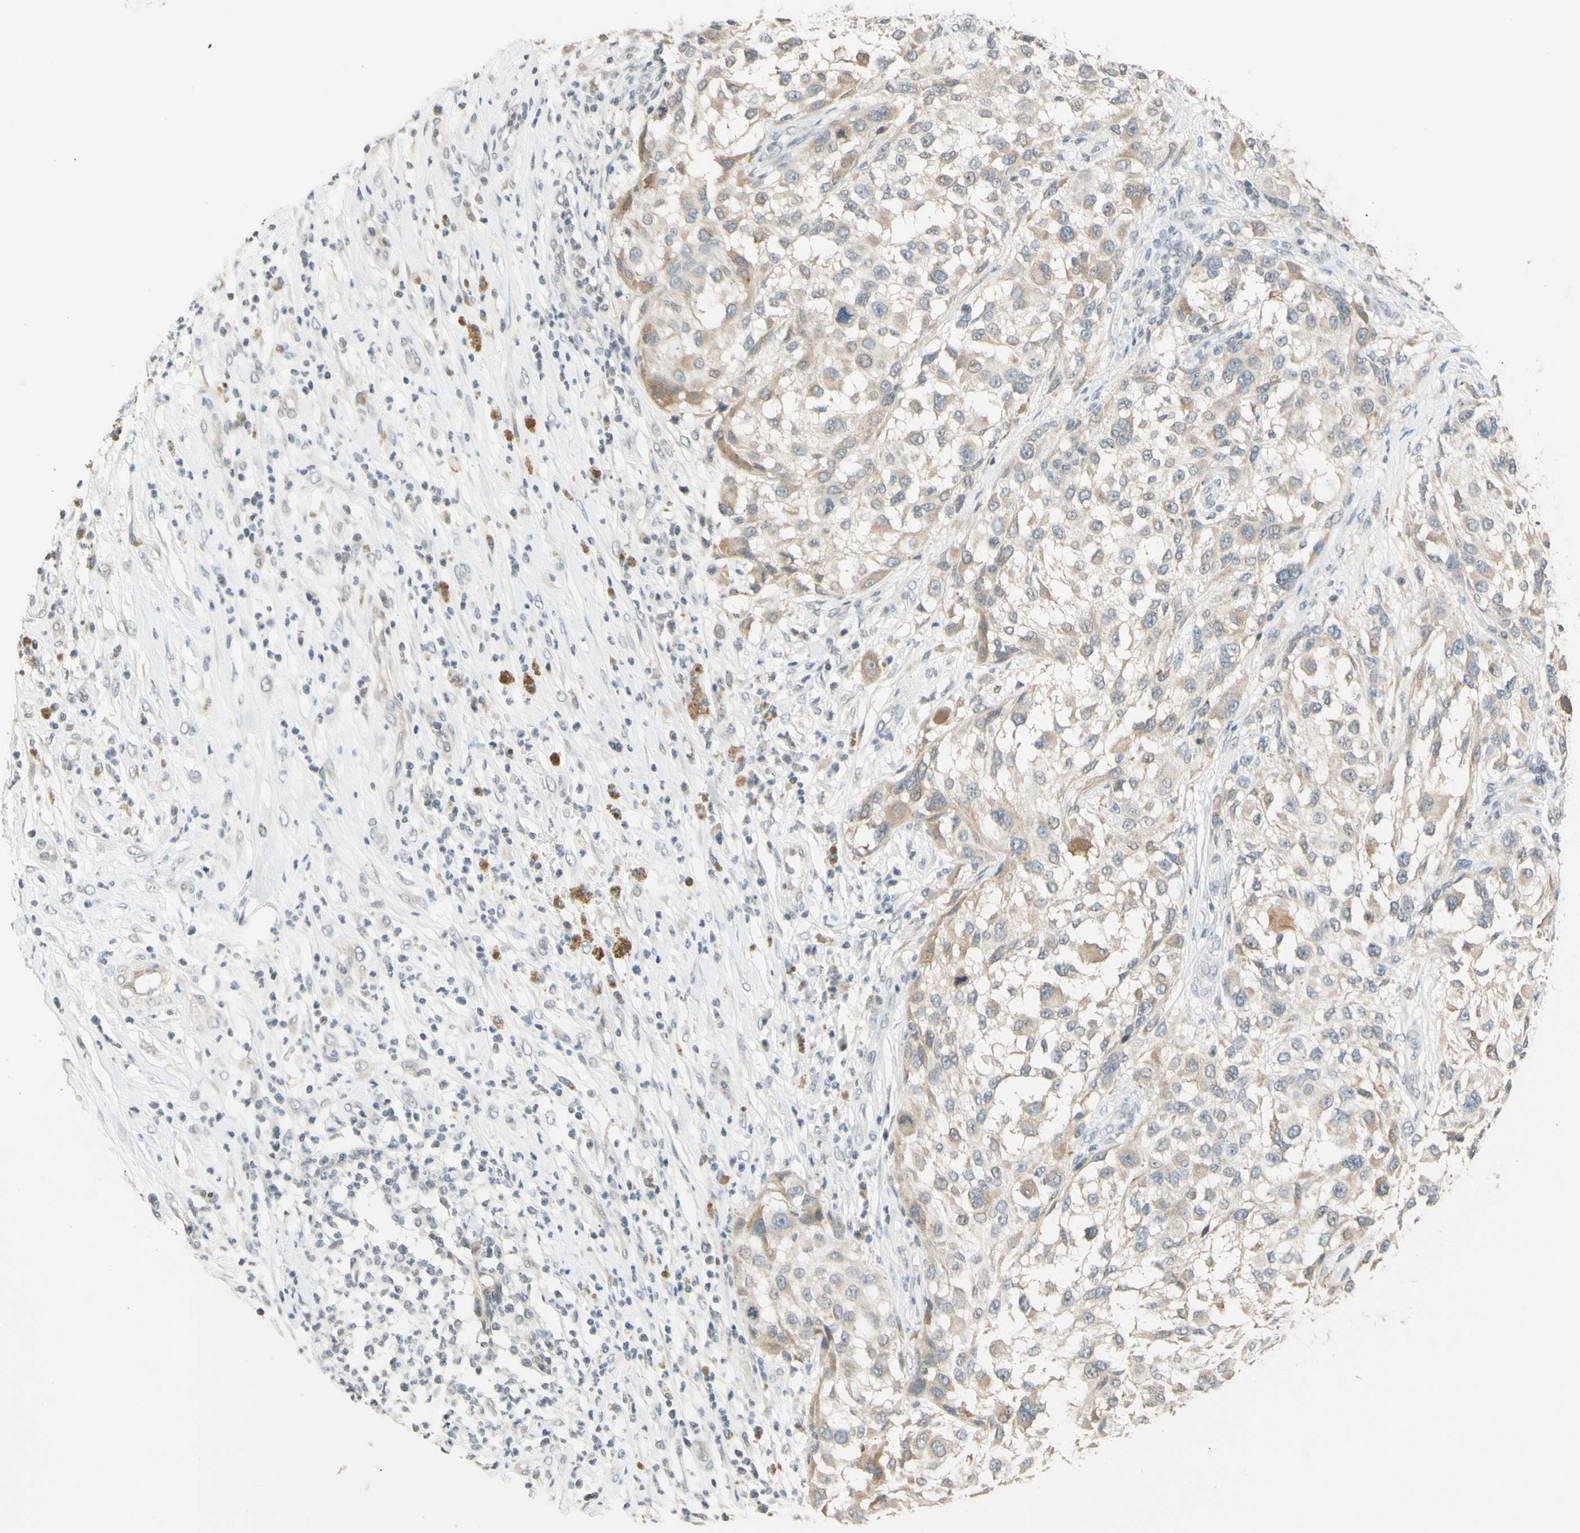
{"staining": {"intensity": "weak", "quantity": "25%-75%", "location": "cytoplasmic/membranous"}, "tissue": "melanoma", "cell_type": "Tumor cells", "image_type": "cancer", "snomed": [{"axis": "morphology", "description": "Necrosis, NOS"}, {"axis": "morphology", "description": "Malignant melanoma, NOS"}, {"axis": "topography", "description": "Skin"}], "caption": "IHC of malignant melanoma demonstrates low levels of weak cytoplasmic/membranous positivity in approximately 25%-75% of tumor cells.", "gene": "MAG", "patient": {"sex": "female", "age": 87}}